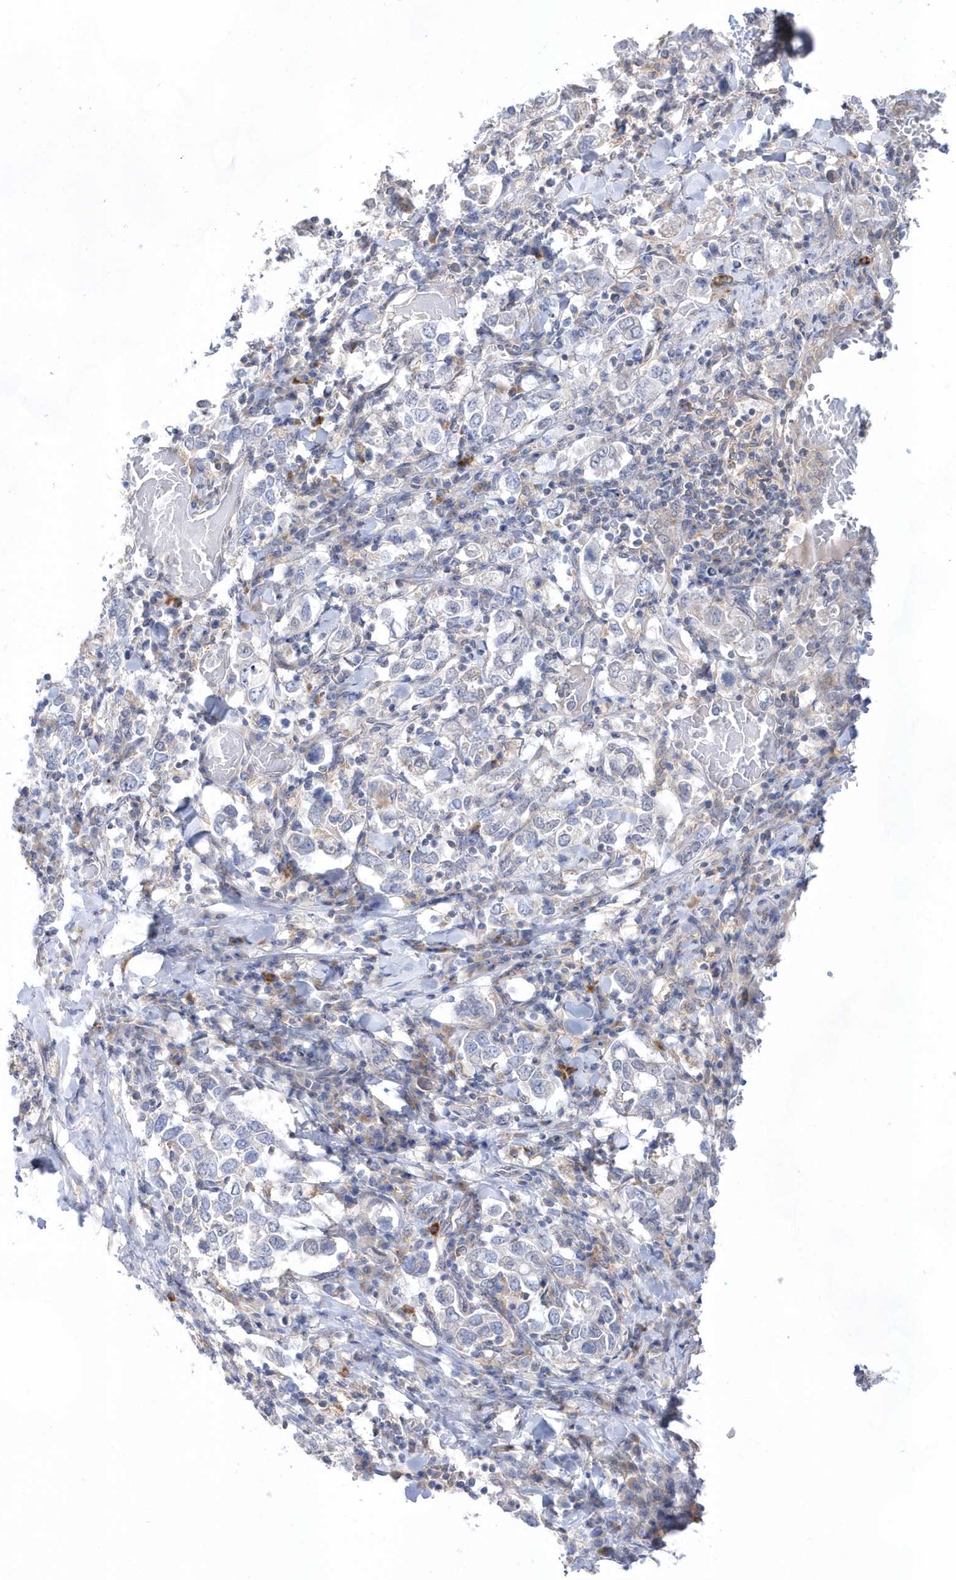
{"staining": {"intensity": "weak", "quantity": "<25%", "location": "cytoplasmic/membranous"}, "tissue": "stomach cancer", "cell_type": "Tumor cells", "image_type": "cancer", "snomed": [{"axis": "morphology", "description": "Adenocarcinoma, NOS"}, {"axis": "topography", "description": "Stomach, upper"}], "caption": "Stomach cancer was stained to show a protein in brown. There is no significant positivity in tumor cells. (IHC, brightfield microscopy, high magnification).", "gene": "BDH2", "patient": {"sex": "male", "age": 62}}